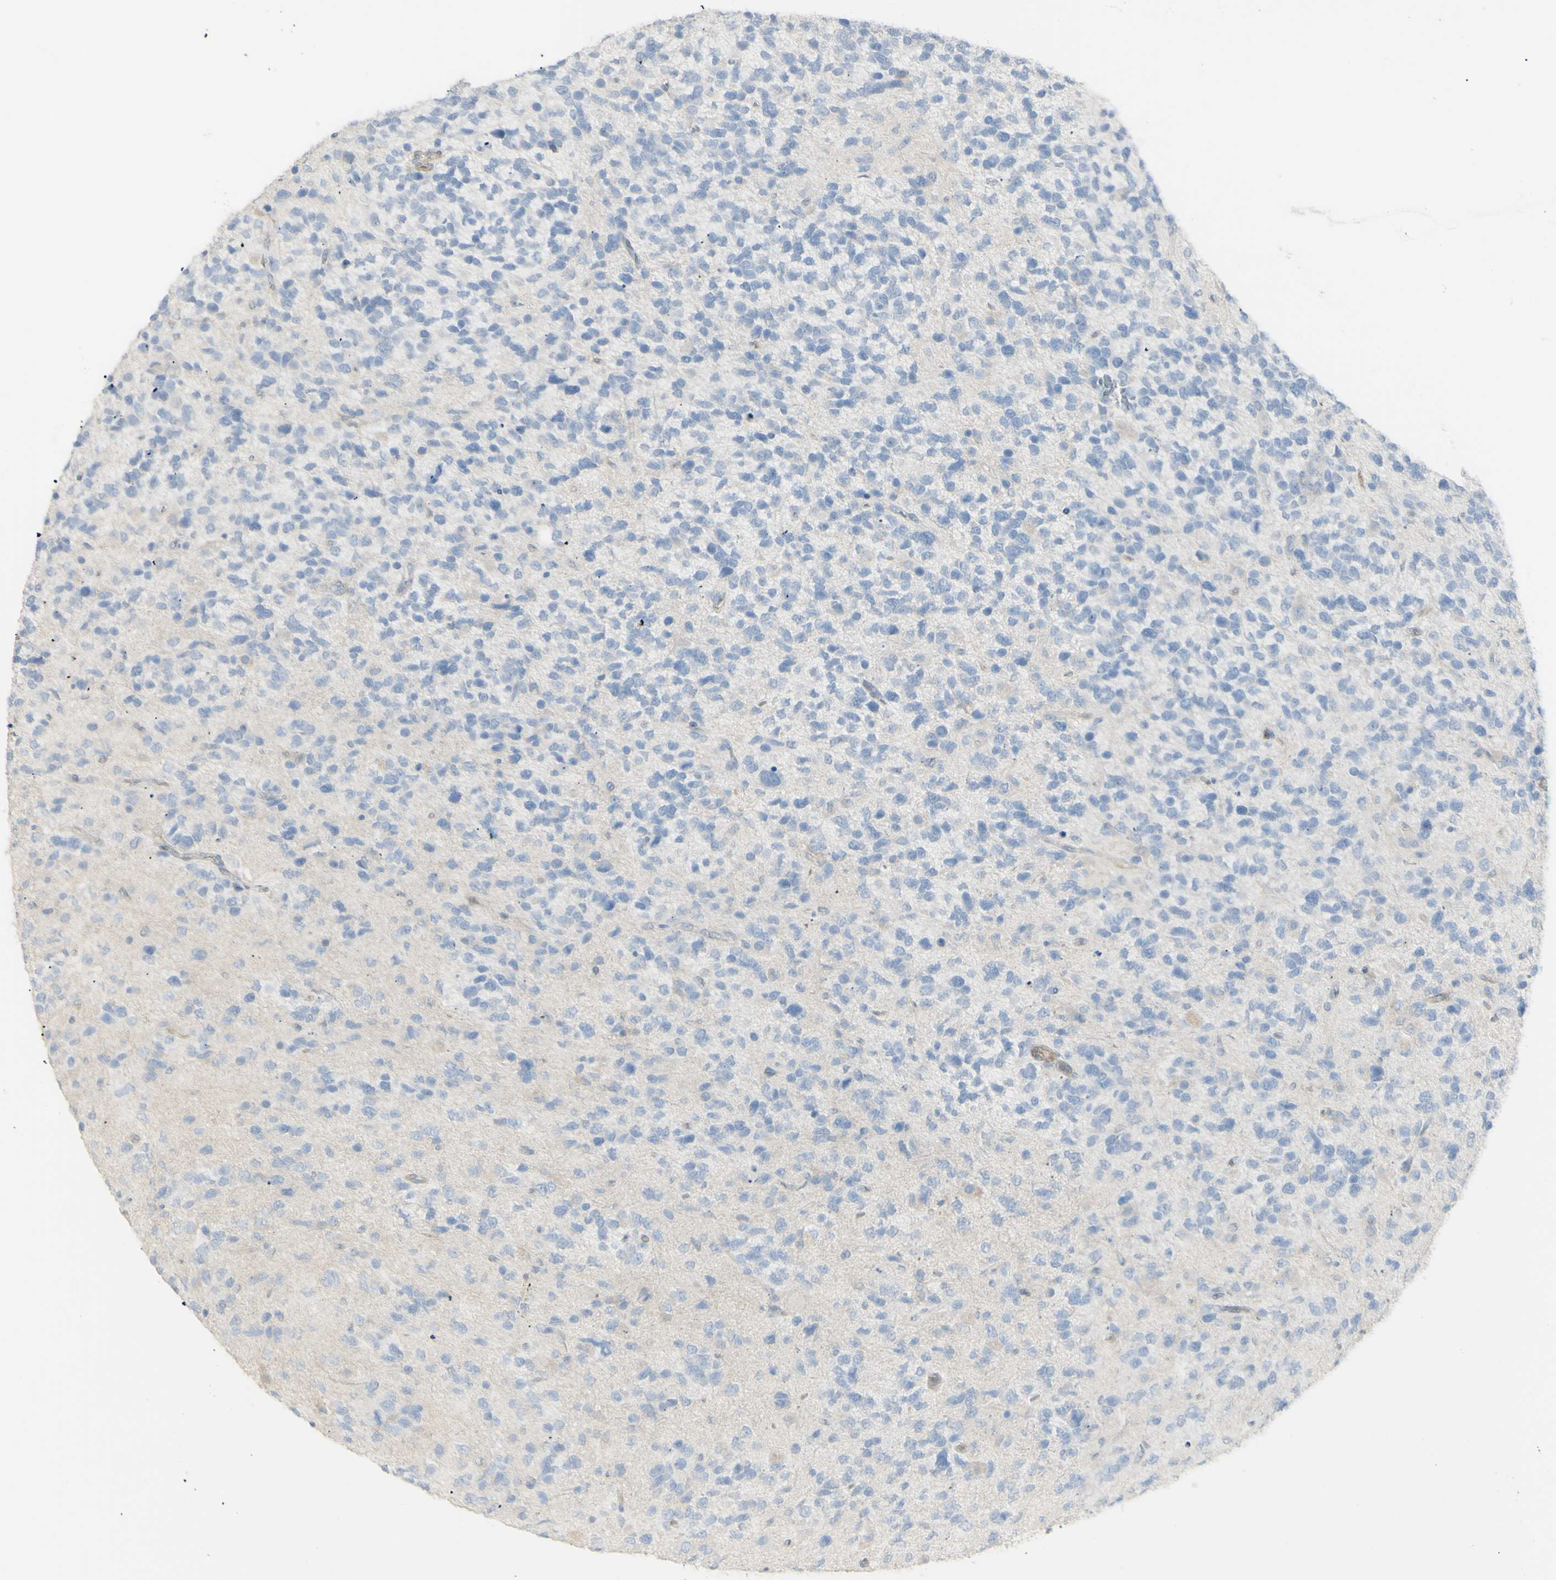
{"staining": {"intensity": "negative", "quantity": "none", "location": "none"}, "tissue": "glioma", "cell_type": "Tumor cells", "image_type": "cancer", "snomed": [{"axis": "morphology", "description": "Glioma, malignant, High grade"}, {"axis": "topography", "description": "Brain"}], "caption": "Glioma was stained to show a protein in brown. There is no significant staining in tumor cells. (DAB (3,3'-diaminobenzidine) immunohistochemistry (IHC) visualized using brightfield microscopy, high magnification).", "gene": "NDST4", "patient": {"sex": "female", "age": 58}}